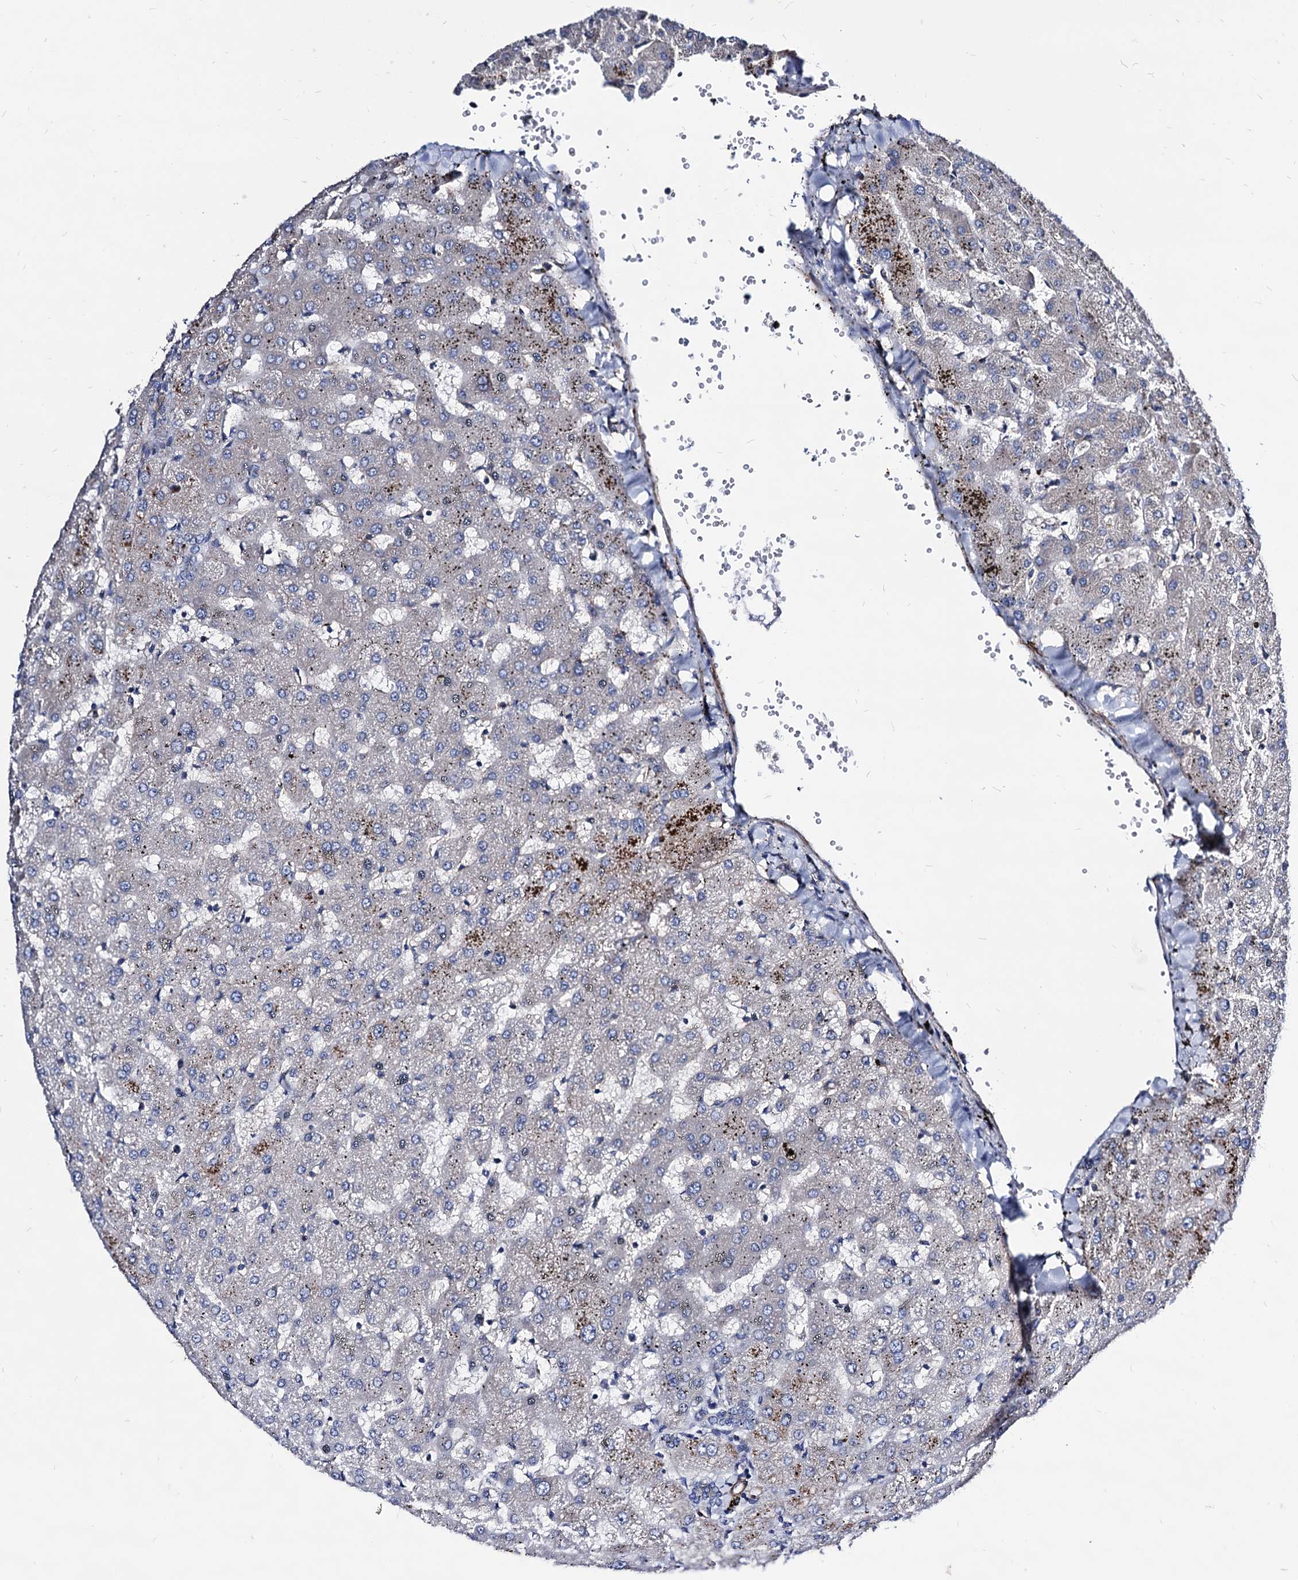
{"staining": {"intensity": "negative", "quantity": "none", "location": "none"}, "tissue": "liver", "cell_type": "Cholangiocytes", "image_type": "normal", "snomed": [{"axis": "morphology", "description": "Normal tissue, NOS"}, {"axis": "topography", "description": "Liver"}], "caption": "The immunohistochemistry image has no significant expression in cholangiocytes of liver. (DAB IHC, high magnification).", "gene": "WDR11", "patient": {"sex": "female", "age": 63}}